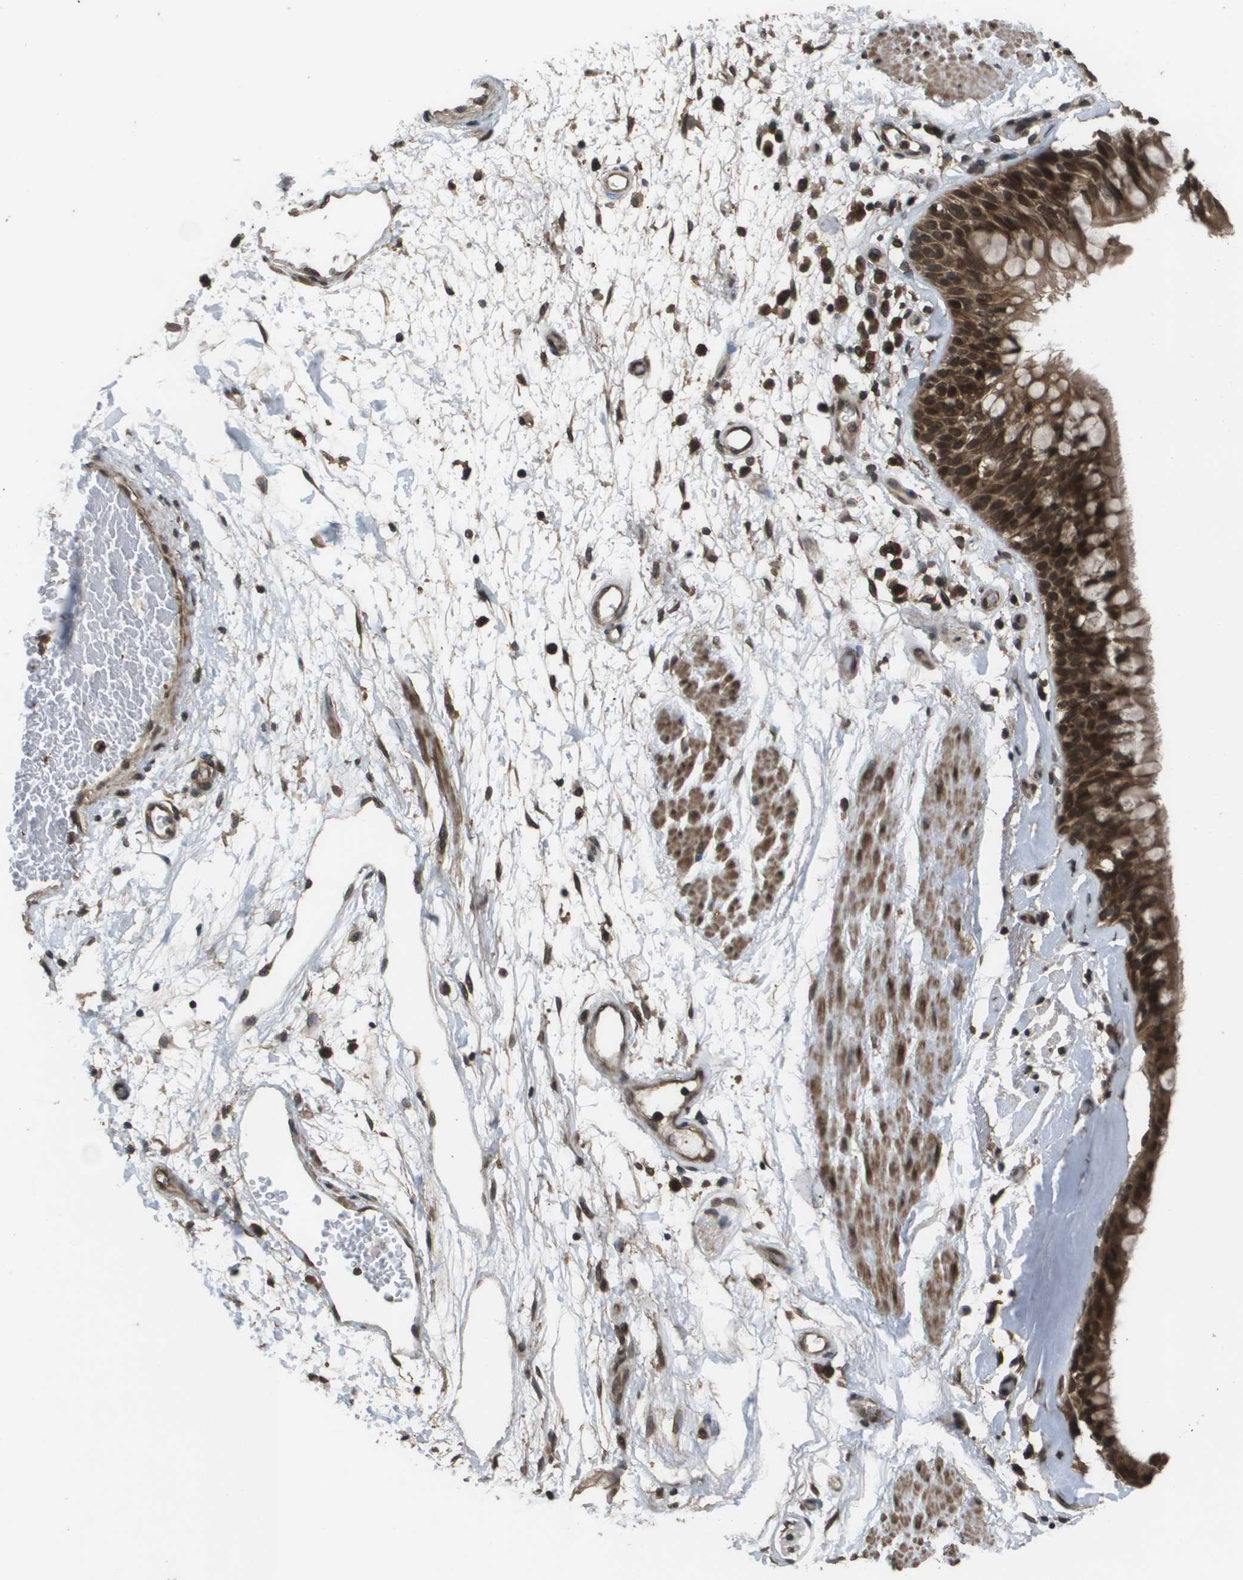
{"staining": {"intensity": "strong", "quantity": ">75%", "location": "cytoplasmic/membranous,nuclear"}, "tissue": "bronchus", "cell_type": "Respiratory epithelial cells", "image_type": "normal", "snomed": [{"axis": "morphology", "description": "Normal tissue, NOS"}, {"axis": "morphology", "description": "Adenocarcinoma, NOS"}, {"axis": "topography", "description": "Bronchus"}, {"axis": "topography", "description": "Lung"}], "caption": "Immunohistochemistry (IHC) photomicrograph of unremarkable human bronchus stained for a protein (brown), which exhibits high levels of strong cytoplasmic/membranous,nuclear expression in about >75% of respiratory epithelial cells.", "gene": "AXIN2", "patient": {"sex": "female", "age": 54}}